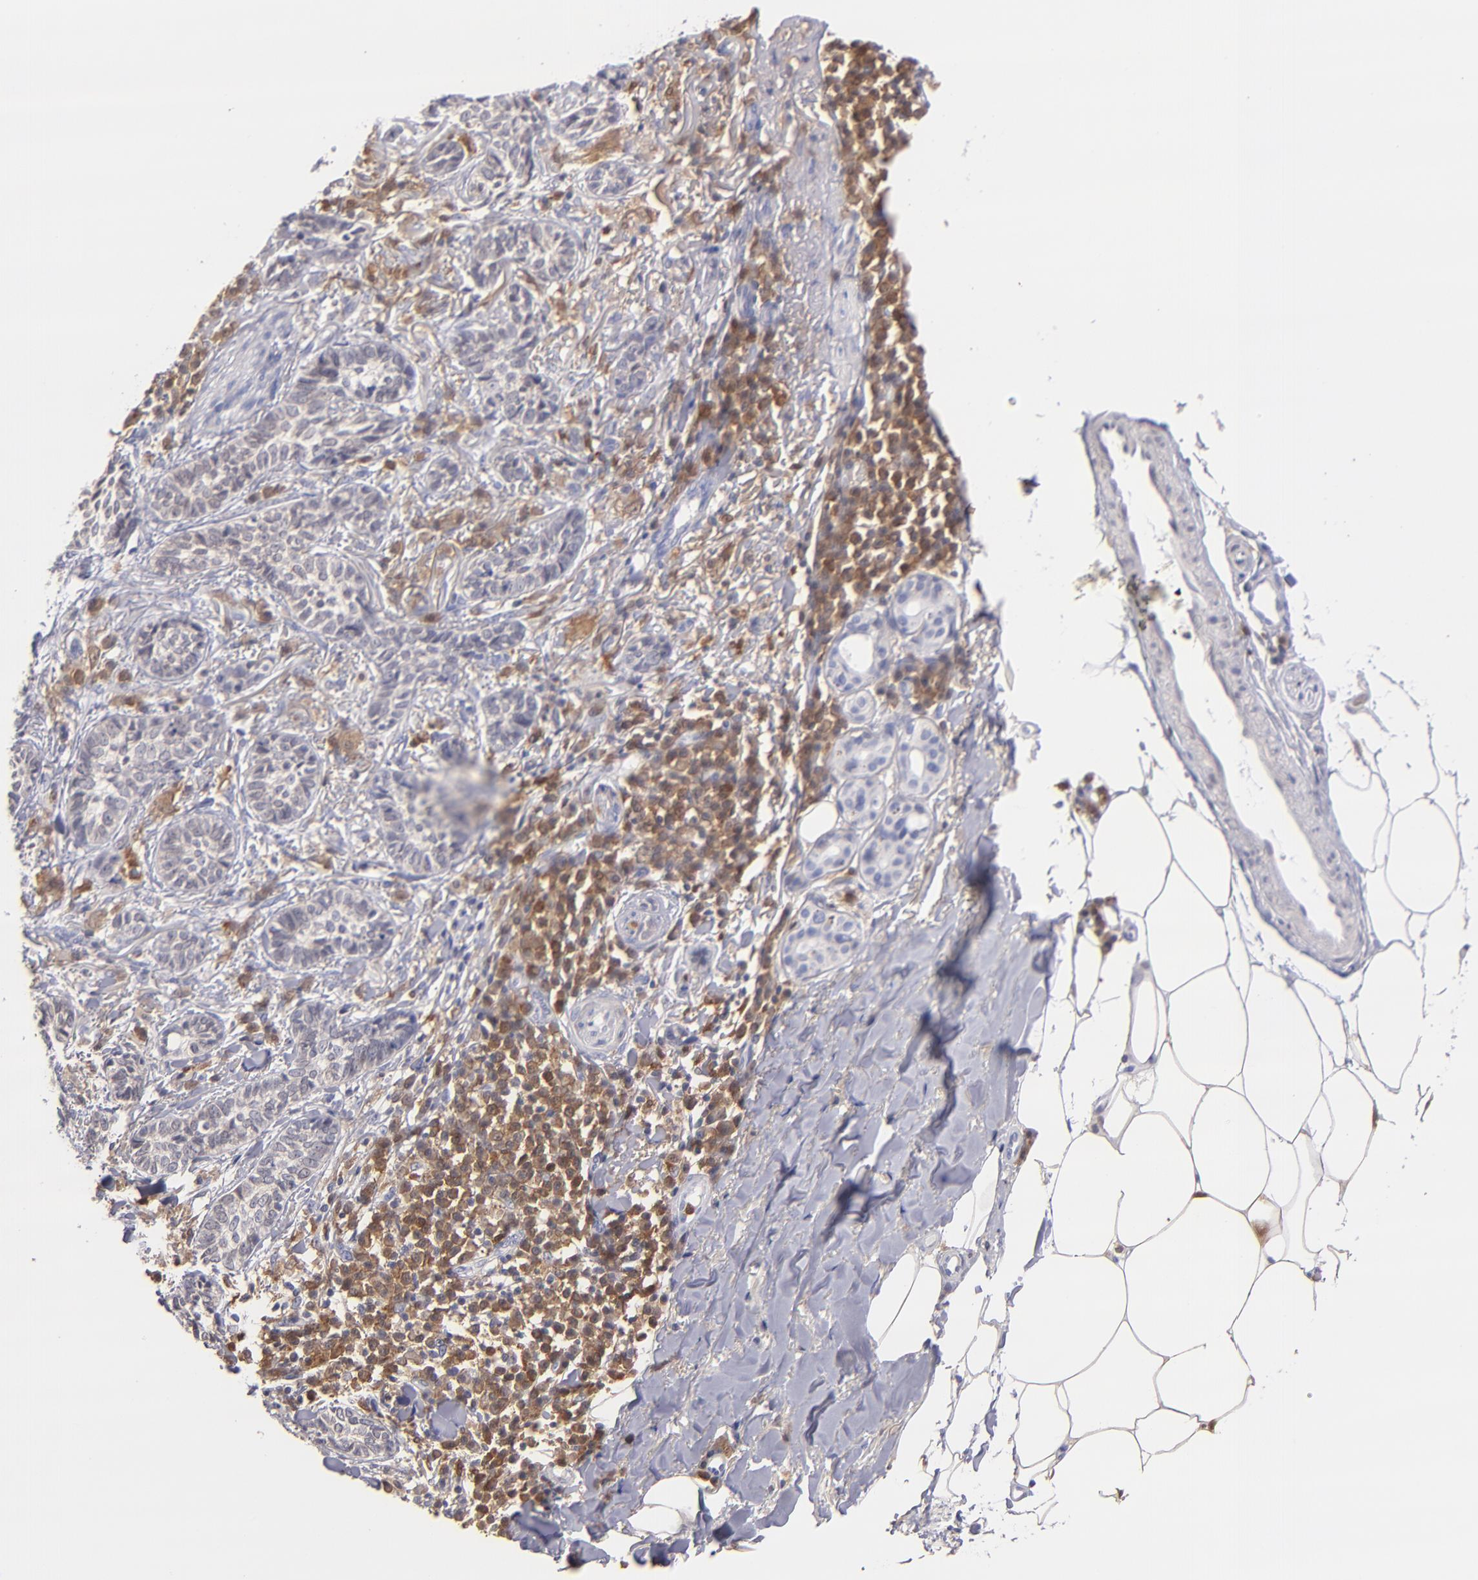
{"staining": {"intensity": "weak", "quantity": "<25%", "location": "cytoplasmic/membranous"}, "tissue": "skin cancer", "cell_type": "Tumor cells", "image_type": "cancer", "snomed": [{"axis": "morphology", "description": "Basal cell carcinoma"}, {"axis": "topography", "description": "Skin"}], "caption": "This is an immunohistochemistry micrograph of skin cancer. There is no staining in tumor cells.", "gene": "PRKCD", "patient": {"sex": "female", "age": 89}}